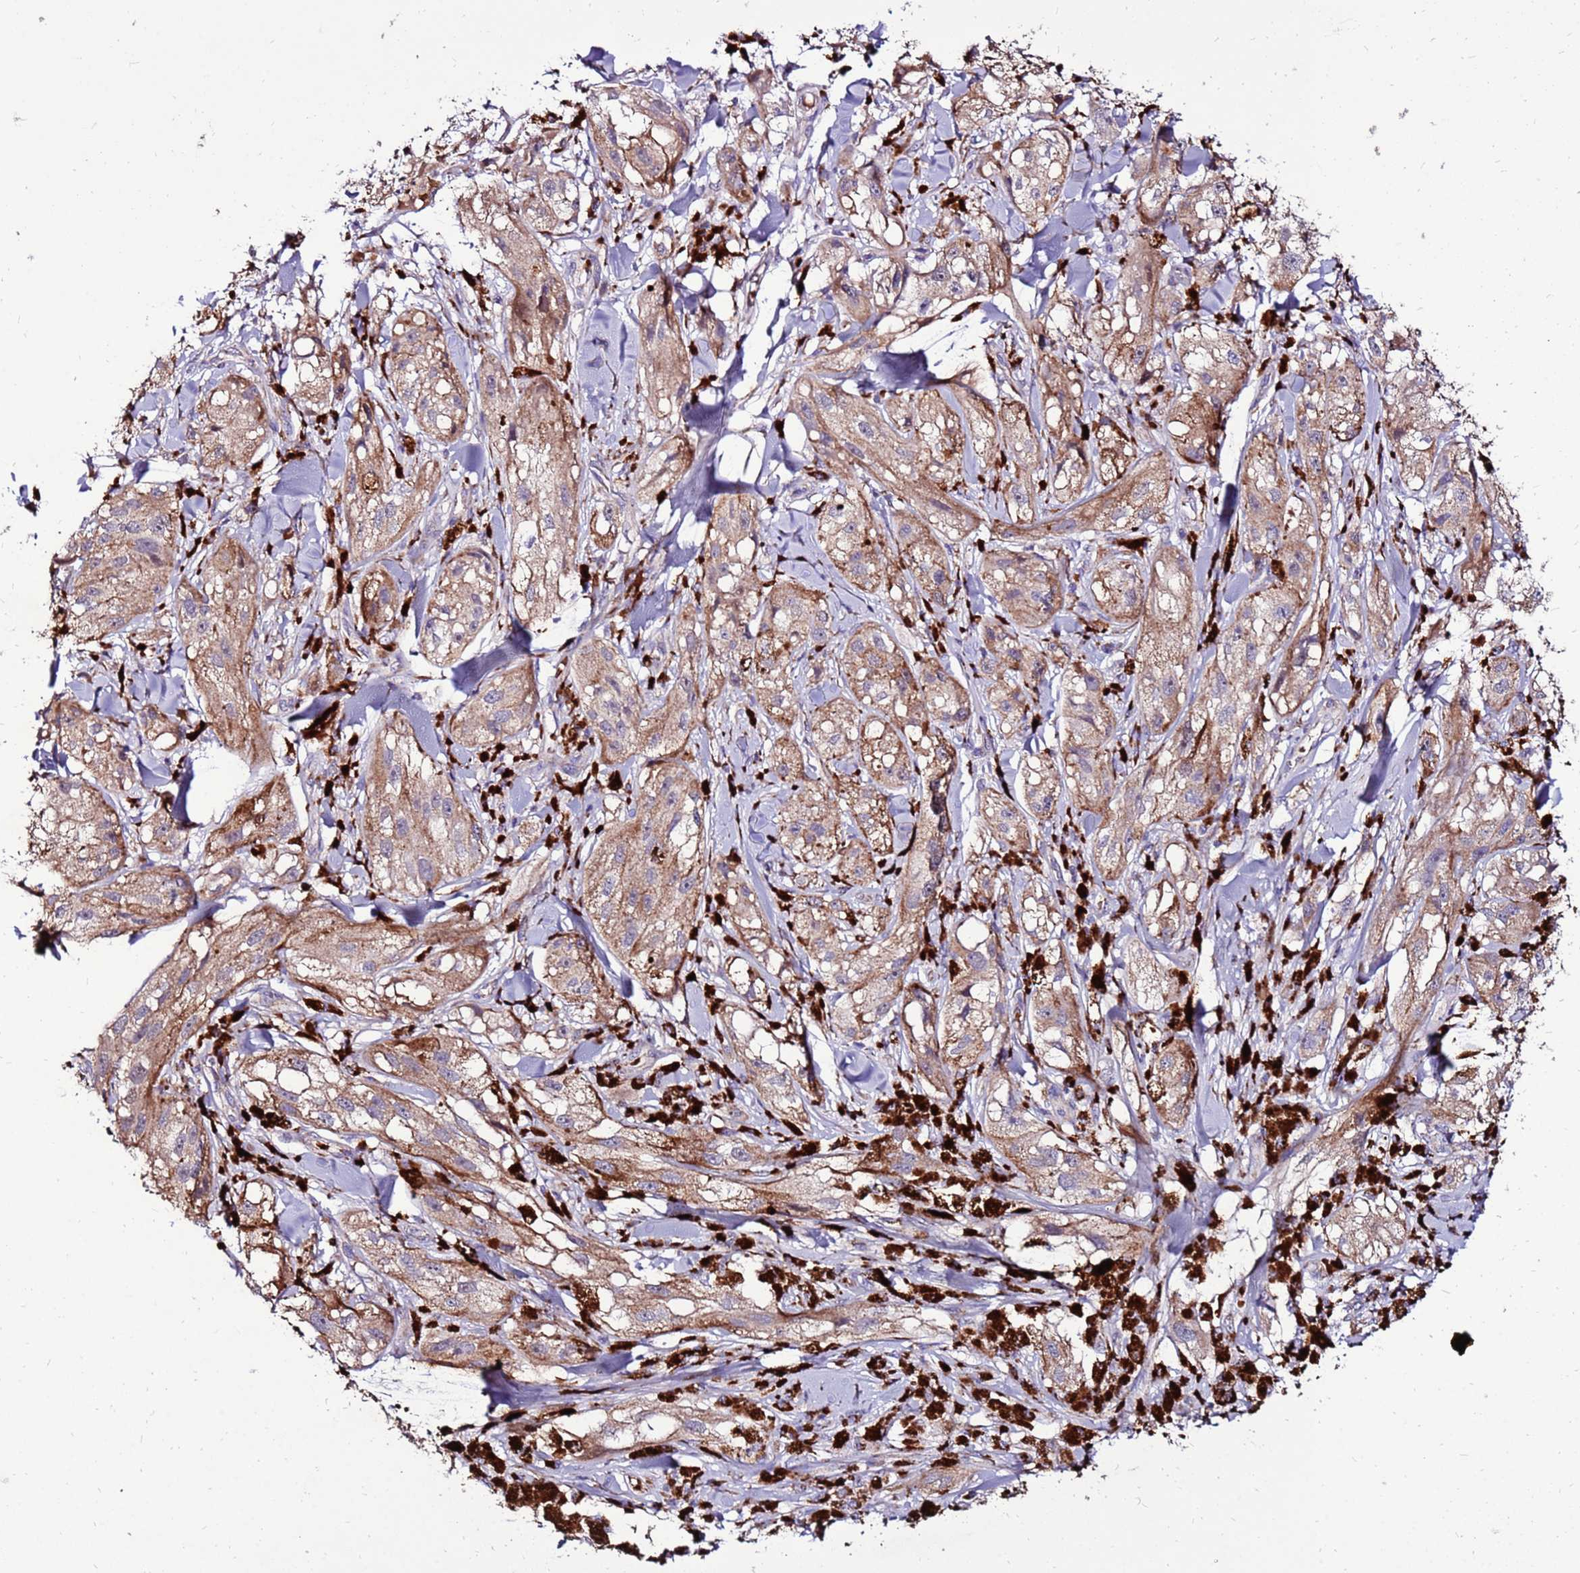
{"staining": {"intensity": "weak", "quantity": ">75%", "location": "cytoplasmic/membranous"}, "tissue": "melanoma", "cell_type": "Tumor cells", "image_type": "cancer", "snomed": [{"axis": "morphology", "description": "Malignant melanoma, NOS"}, {"axis": "topography", "description": "Skin"}], "caption": "Malignant melanoma tissue demonstrates weak cytoplasmic/membranous expression in about >75% of tumor cells, visualized by immunohistochemistry.", "gene": "SPSB3", "patient": {"sex": "male", "age": 88}}